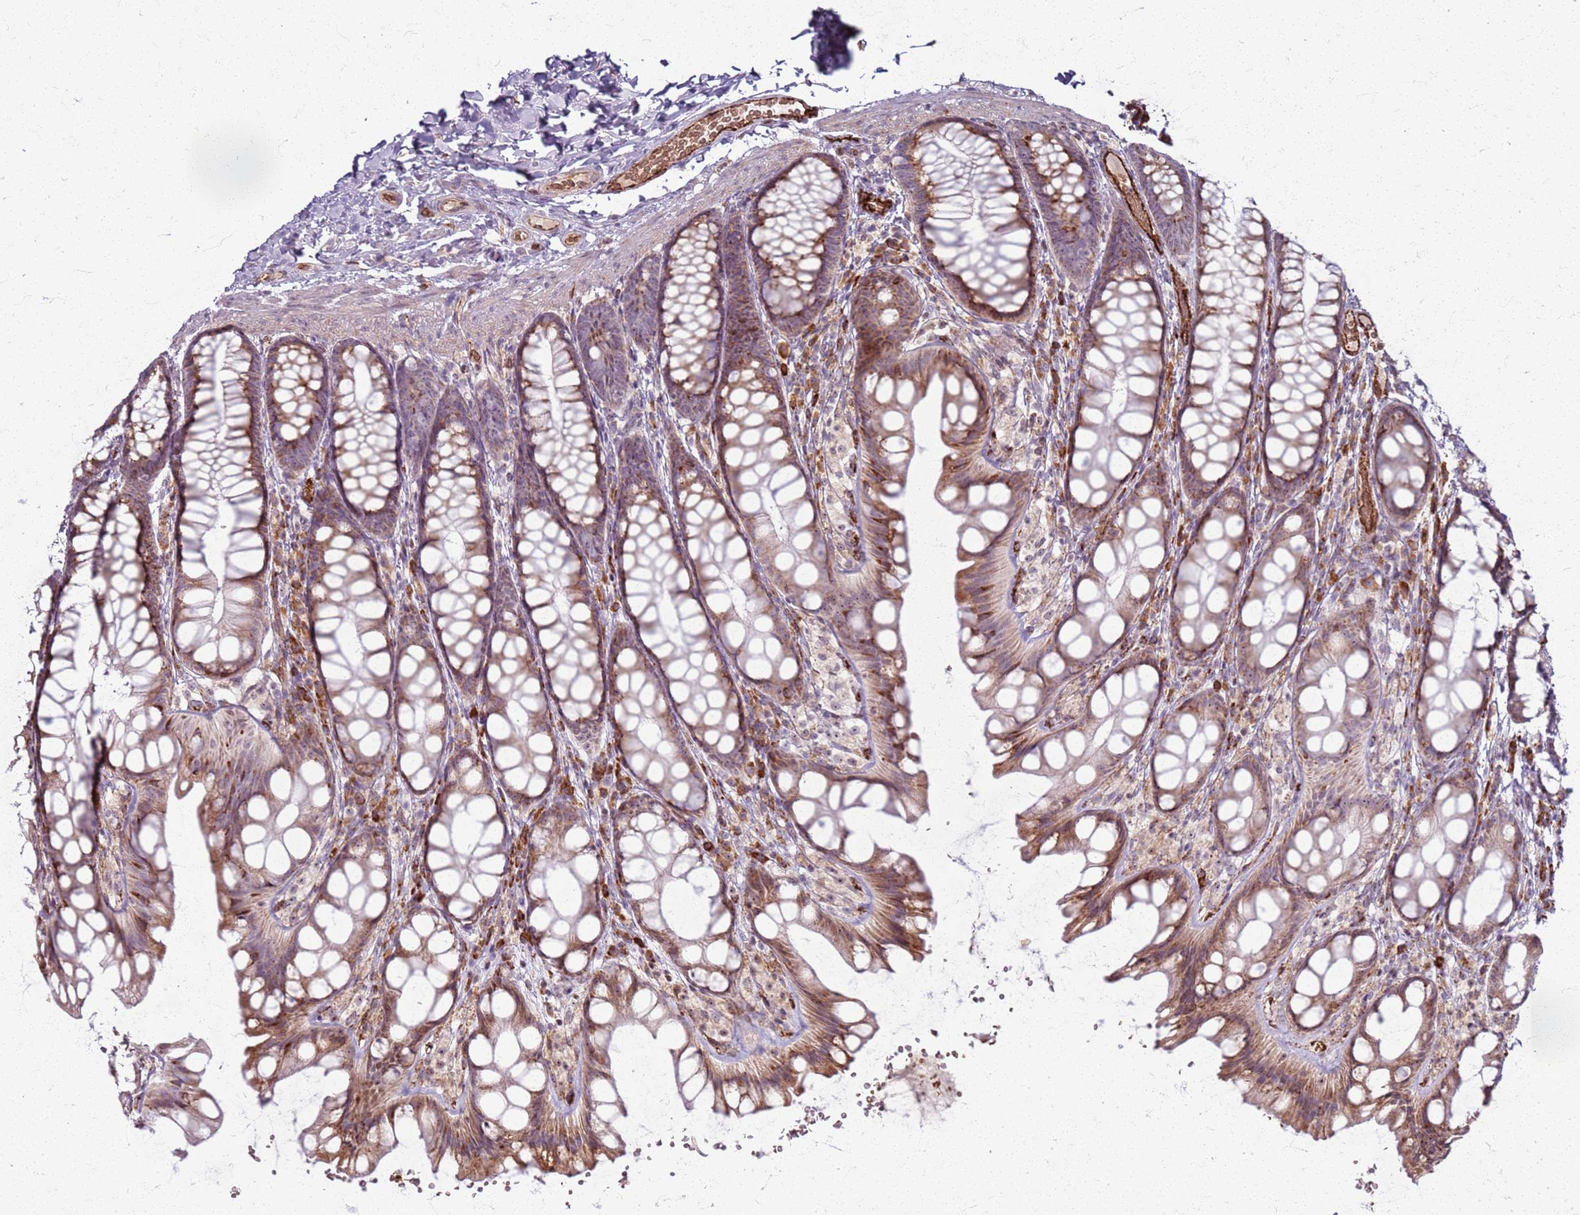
{"staining": {"intensity": "strong", "quantity": ">75%", "location": "cytoplasmic/membranous"}, "tissue": "colon", "cell_type": "Endothelial cells", "image_type": "normal", "snomed": [{"axis": "morphology", "description": "Normal tissue, NOS"}, {"axis": "topography", "description": "Colon"}], "caption": "Immunohistochemistry of benign human colon reveals high levels of strong cytoplasmic/membranous staining in about >75% of endothelial cells.", "gene": "KRI1", "patient": {"sex": "male", "age": 47}}